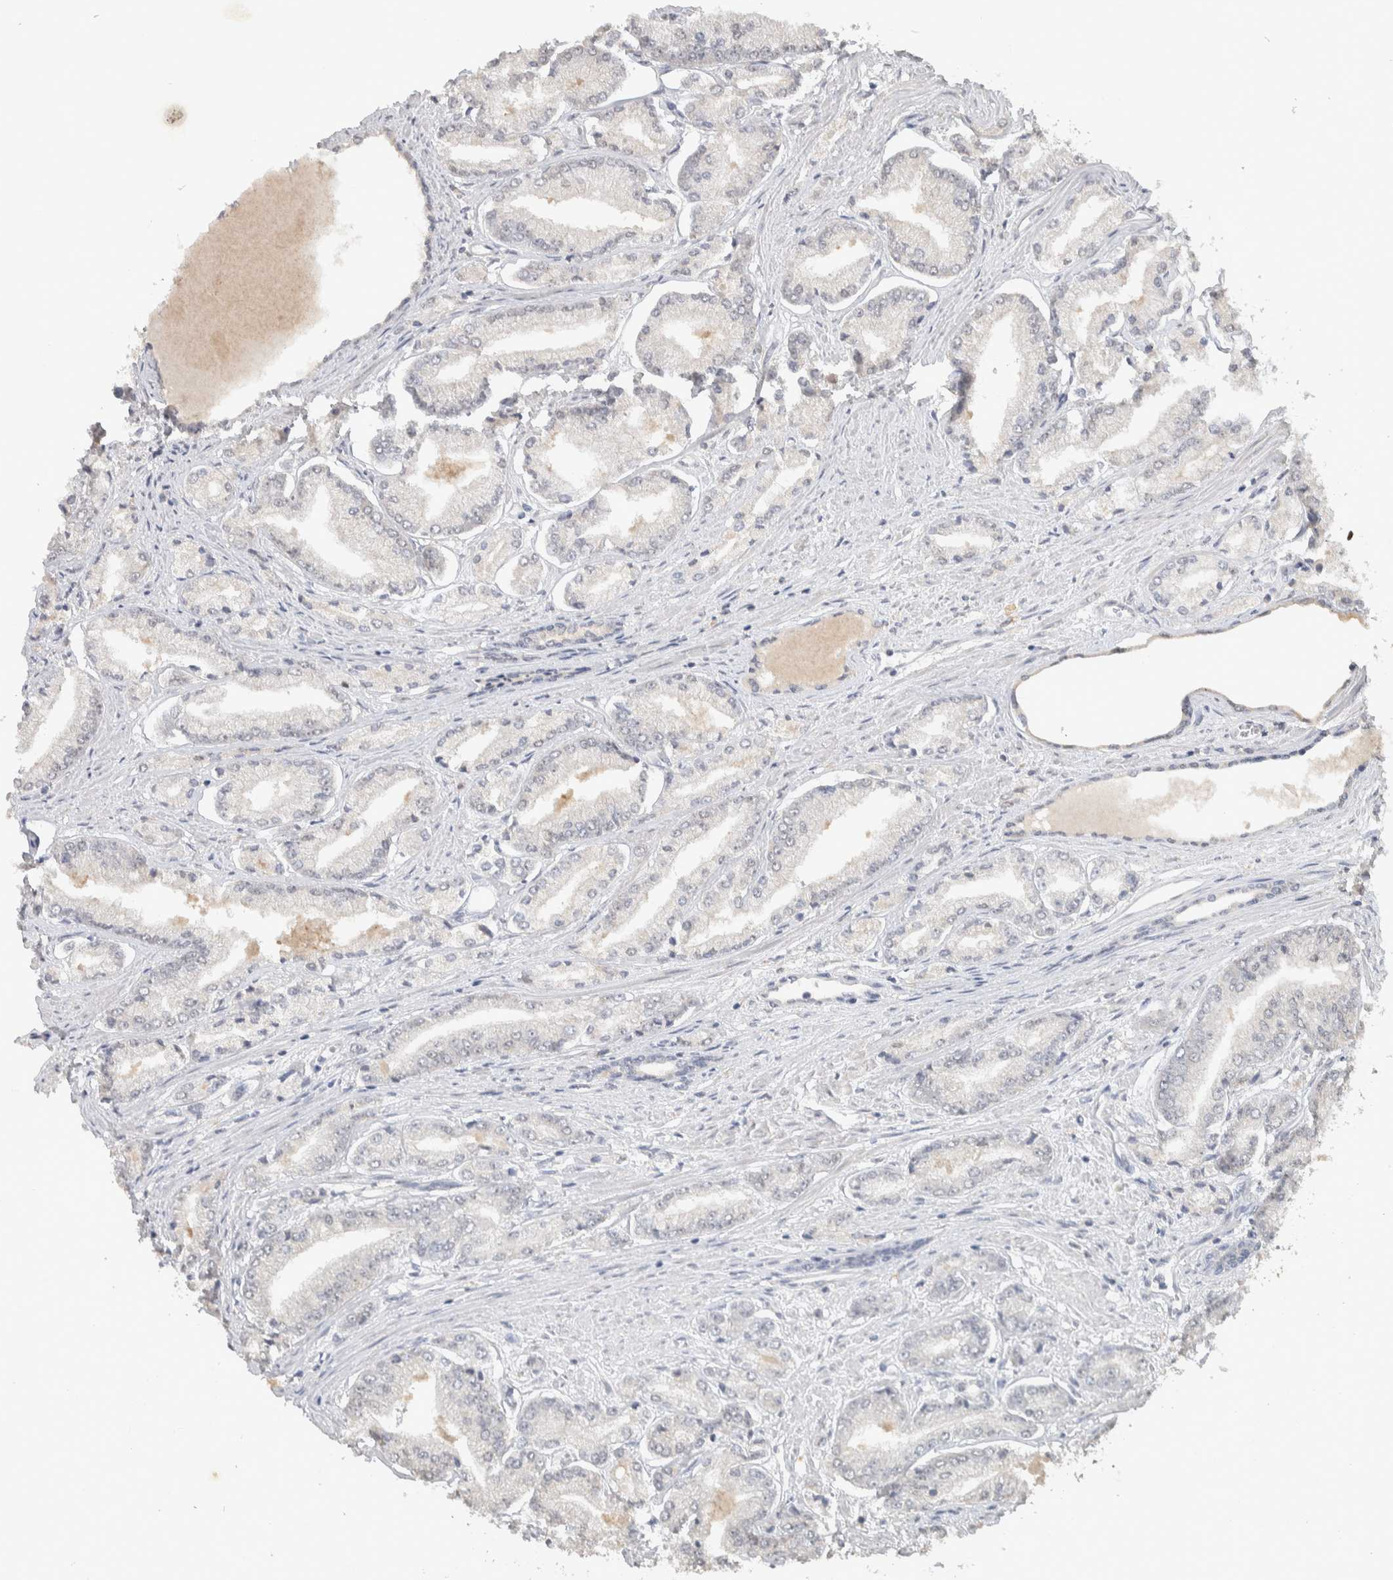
{"staining": {"intensity": "negative", "quantity": "none", "location": "none"}, "tissue": "prostate cancer", "cell_type": "Tumor cells", "image_type": "cancer", "snomed": [{"axis": "morphology", "description": "Adenocarcinoma, Low grade"}, {"axis": "topography", "description": "Prostate"}], "caption": "The photomicrograph shows no significant staining in tumor cells of adenocarcinoma (low-grade) (prostate).", "gene": "CYSRT1", "patient": {"sex": "male", "age": 52}}